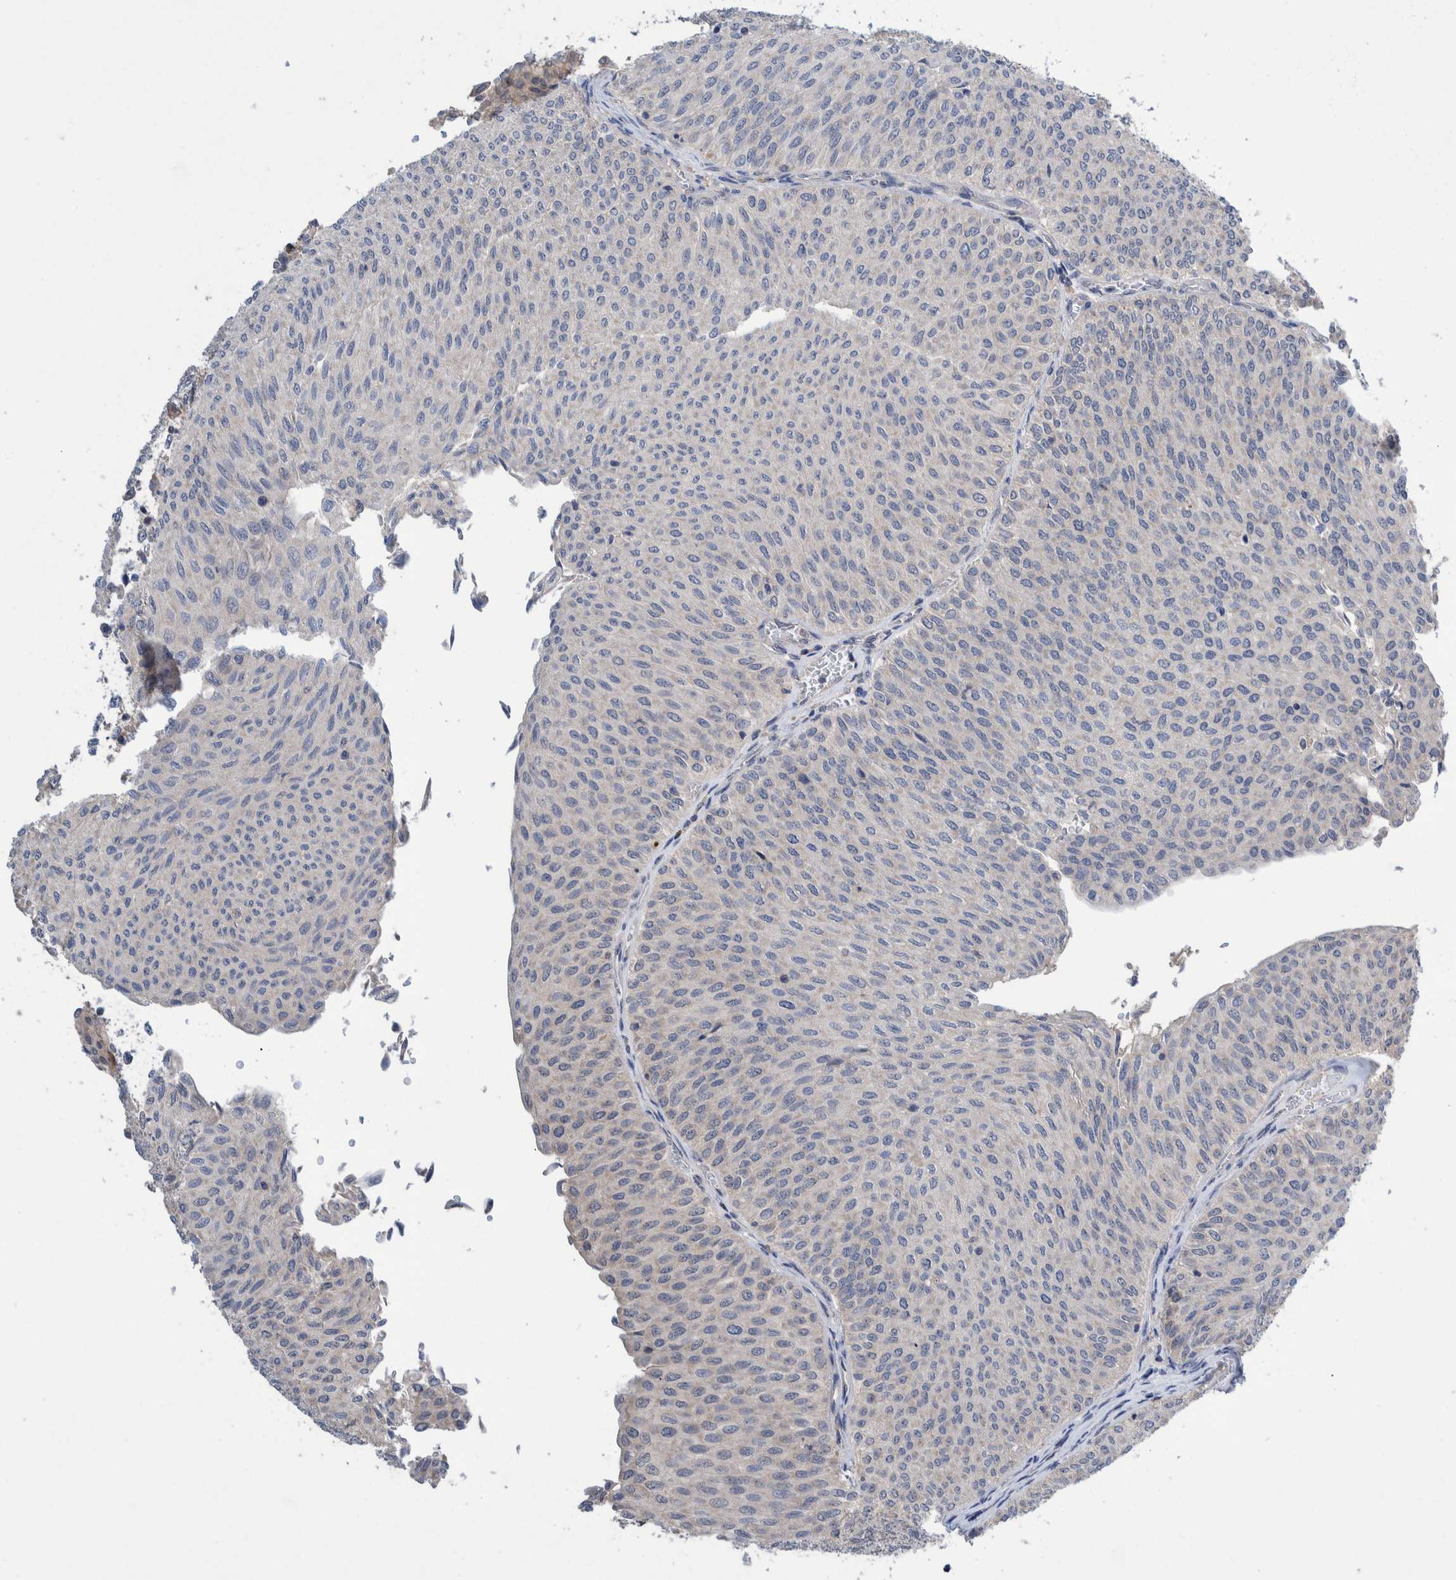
{"staining": {"intensity": "negative", "quantity": "none", "location": "none"}, "tissue": "urothelial cancer", "cell_type": "Tumor cells", "image_type": "cancer", "snomed": [{"axis": "morphology", "description": "Urothelial carcinoma, Low grade"}, {"axis": "topography", "description": "Urinary bladder"}], "caption": "Urothelial cancer was stained to show a protein in brown. There is no significant expression in tumor cells.", "gene": "PLPBP", "patient": {"sex": "male", "age": 78}}